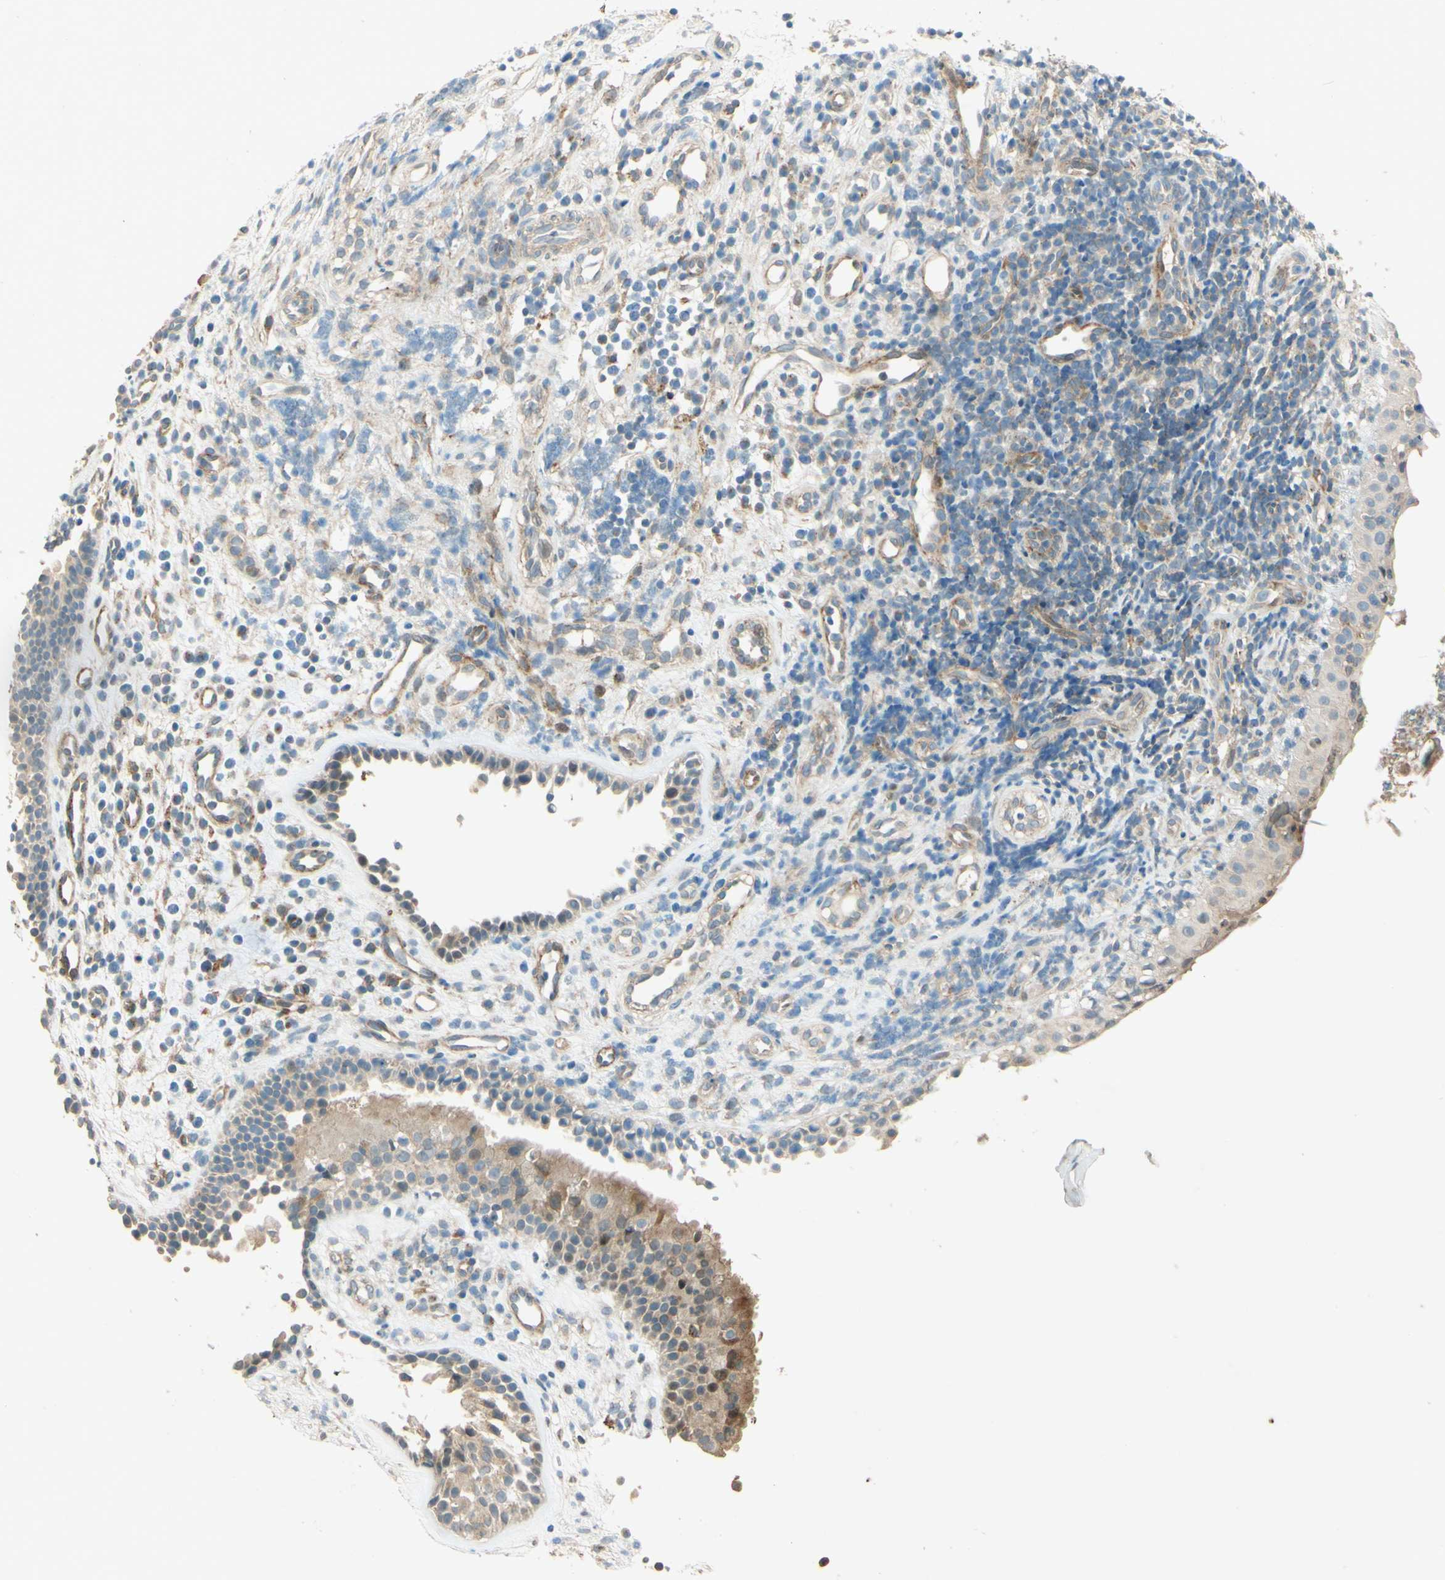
{"staining": {"intensity": "moderate", "quantity": ">75%", "location": "cytoplasmic/membranous"}, "tissue": "nasopharynx", "cell_type": "Respiratory epithelial cells", "image_type": "normal", "snomed": [{"axis": "morphology", "description": "Normal tissue, NOS"}, {"axis": "topography", "description": "Nasopharynx"}], "caption": "Protein staining displays moderate cytoplasmic/membranous positivity in approximately >75% of respiratory epithelial cells in normal nasopharynx. (DAB IHC, brown staining for protein, blue staining for nuclei).", "gene": "ADAM17", "patient": {"sex": "female", "age": 51}}